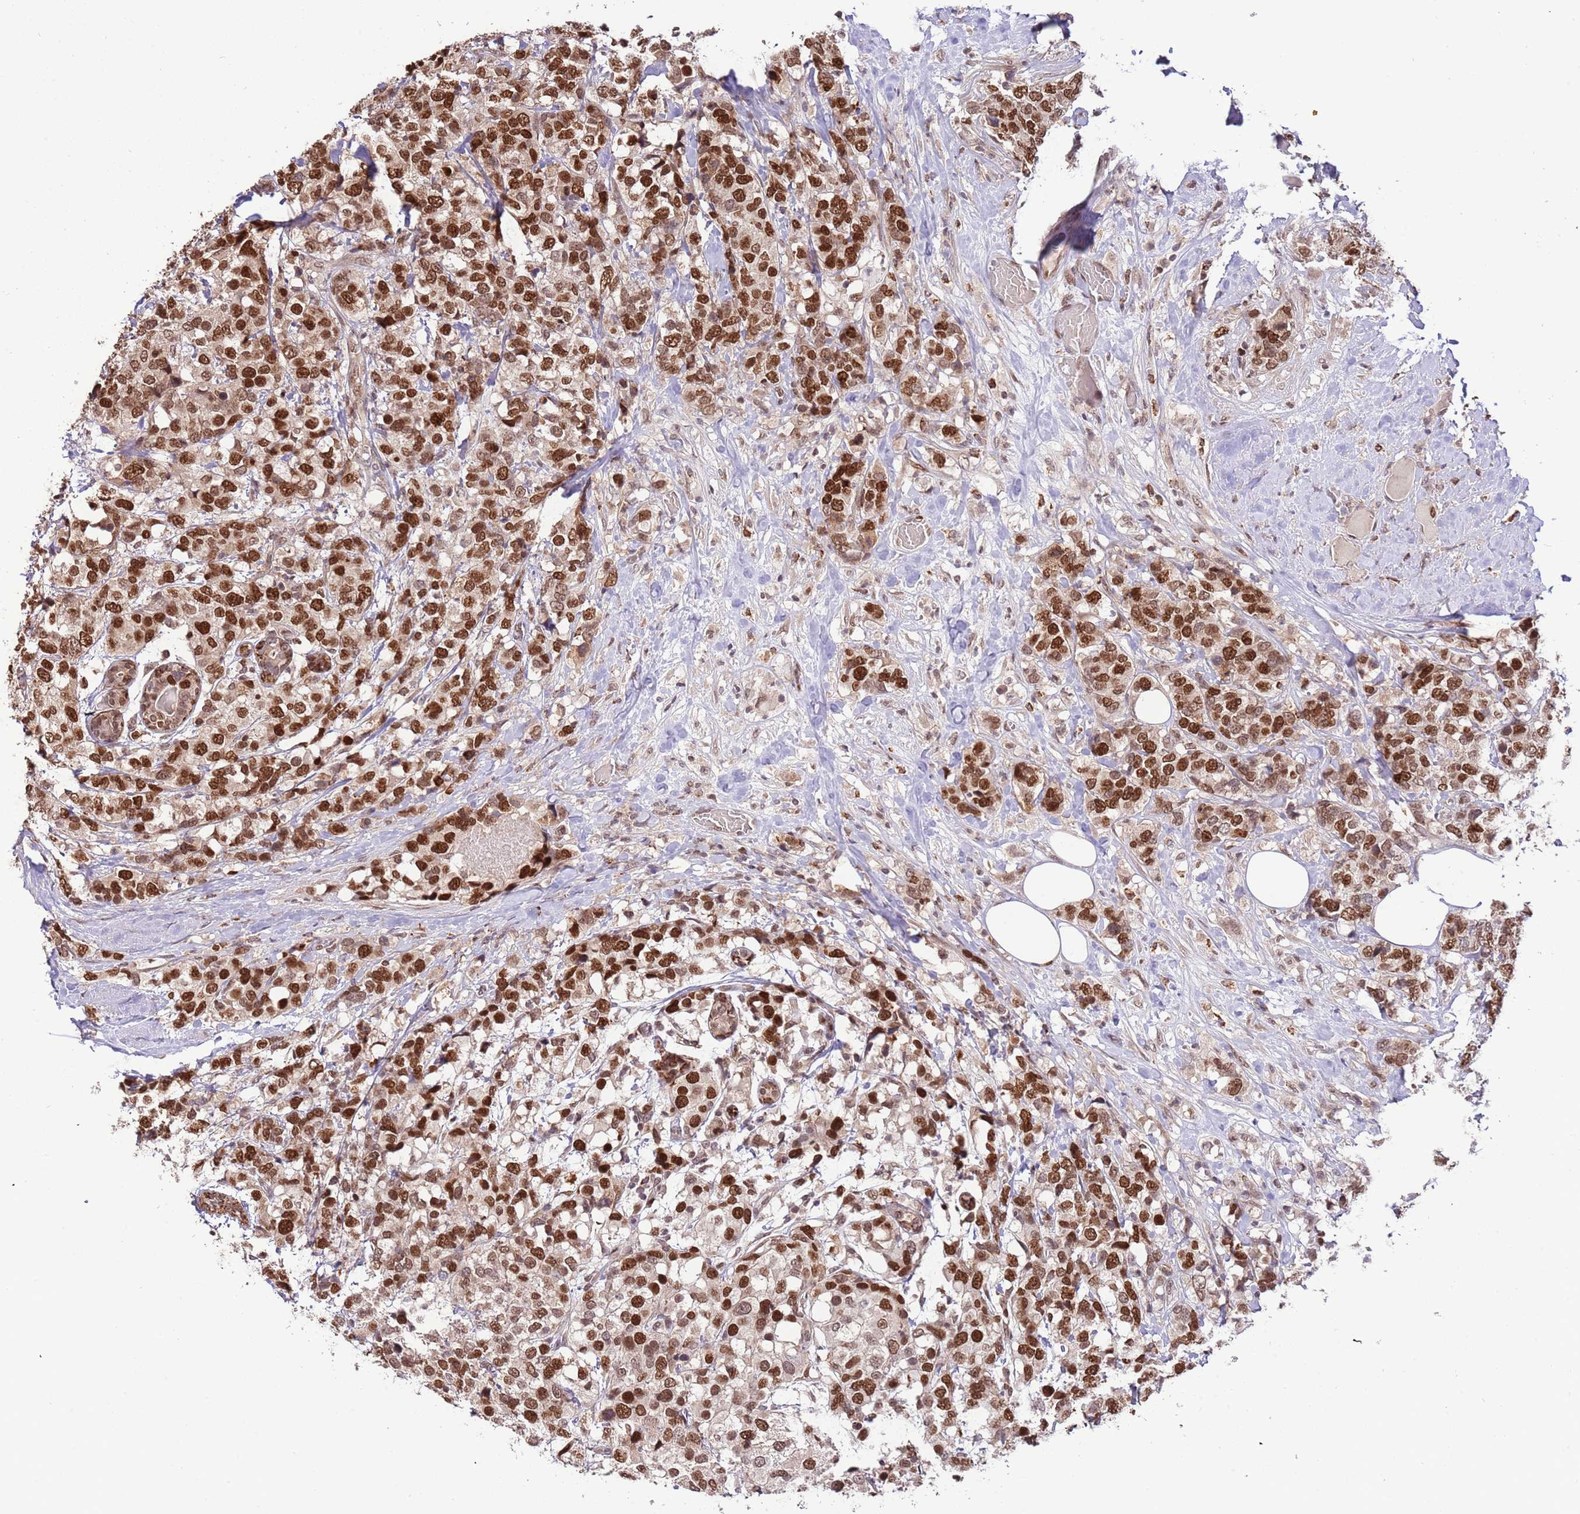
{"staining": {"intensity": "strong", "quantity": ">75%", "location": "nuclear"}, "tissue": "breast cancer", "cell_type": "Tumor cells", "image_type": "cancer", "snomed": [{"axis": "morphology", "description": "Lobular carcinoma"}, {"axis": "topography", "description": "Breast"}], "caption": "Approximately >75% of tumor cells in human breast lobular carcinoma reveal strong nuclear protein positivity as visualized by brown immunohistochemical staining.", "gene": "RIF1", "patient": {"sex": "female", "age": 59}}